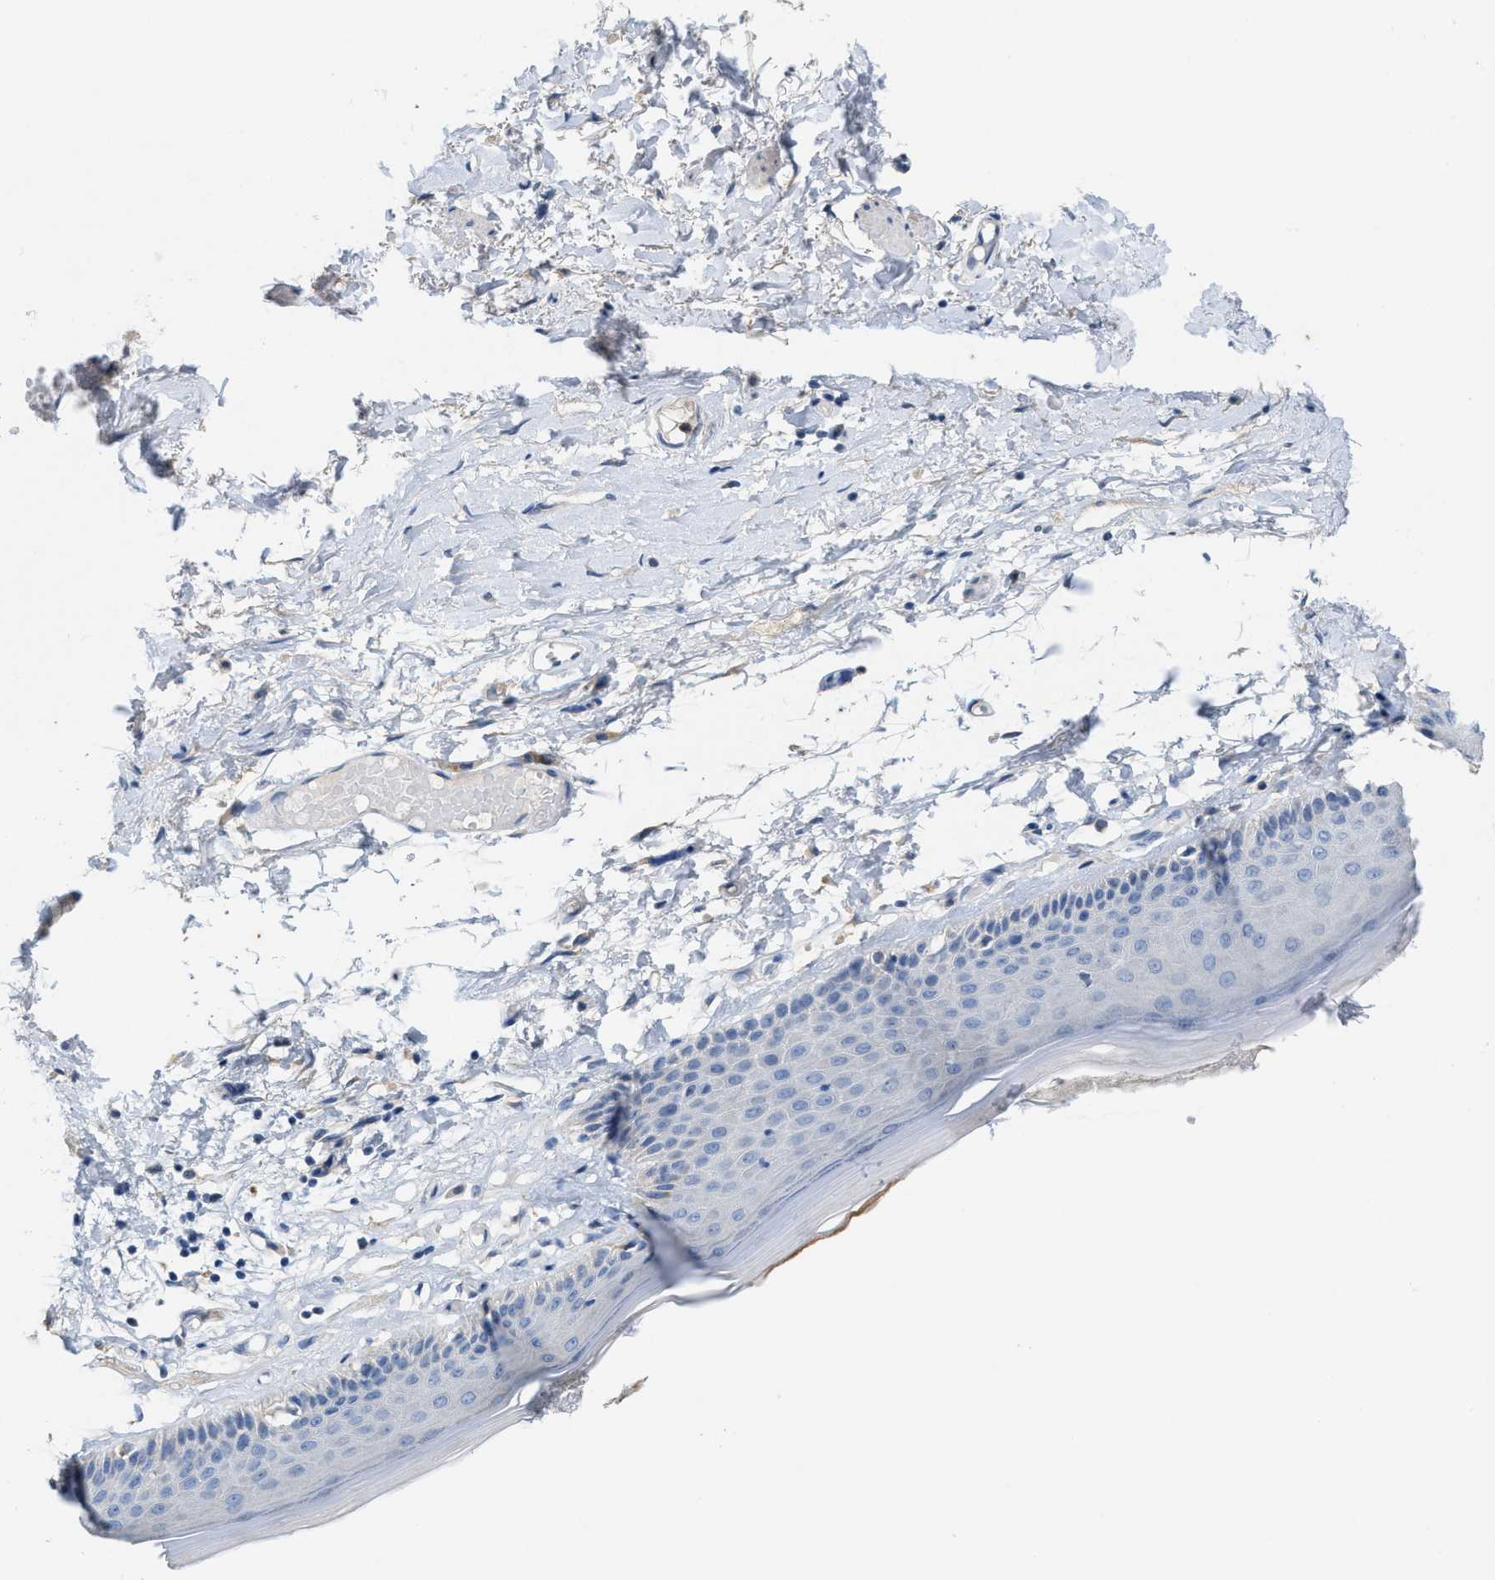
{"staining": {"intensity": "negative", "quantity": "none", "location": "none"}, "tissue": "skin", "cell_type": "Epidermal cells", "image_type": "normal", "snomed": [{"axis": "morphology", "description": "Normal tissue, NOS"}, {"axis": "topography", "description": "Vulva"}], "caption": "DAB (3,3'-diaminobenzidine) immunohistochemical staining of unremarkable human skin demonstrates no significant expression in epidermal cells. (DAB (3,3'-diaminobenzidine) immunohistochemistry with hematoxylin counter stain).", "gene": "CPA2", "patient": {"sex": "female", "age": 73}}